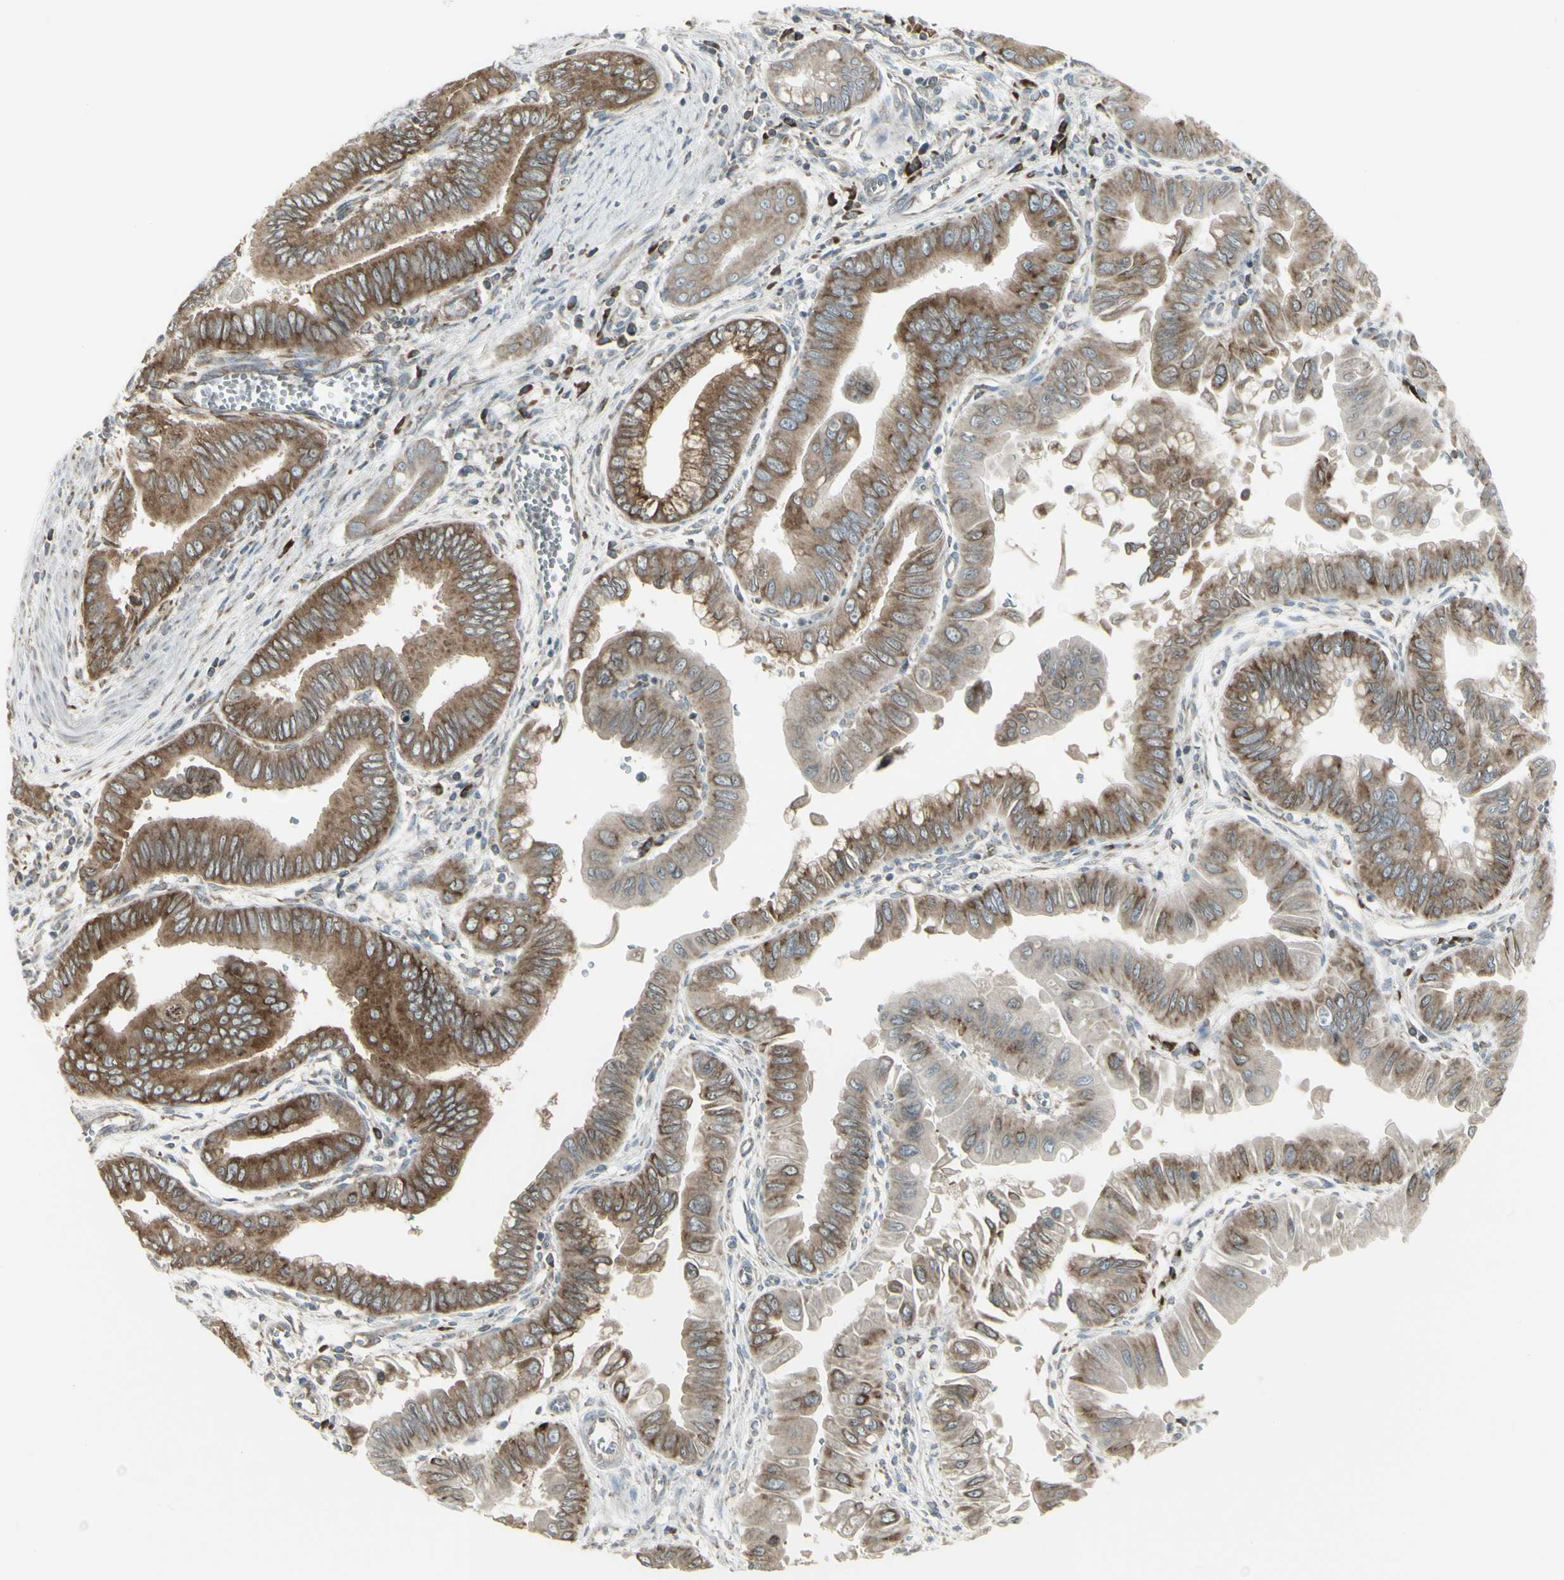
{"staining": {"intensity": "moderate", "quantity": ">75%", "location": "cytoplasmic/membranous"}, "tissue": "pancreatic cancer", "cell_type": "Tumor cells", "image_type": "cancer", "snomed": [{"axis": "morphology", "description": "Normal tissue, NOS"}, {"axis": "topography", "description": "Lymph node"}], "caption": "About >75% of tumor cells in pancreatic cancer display moderate cytoplasmic/membranous protein expression as visualized by brown immunohistochemical staining.", "gene": "FKBP3", "patient": {"sex": "male", "age": 50}}